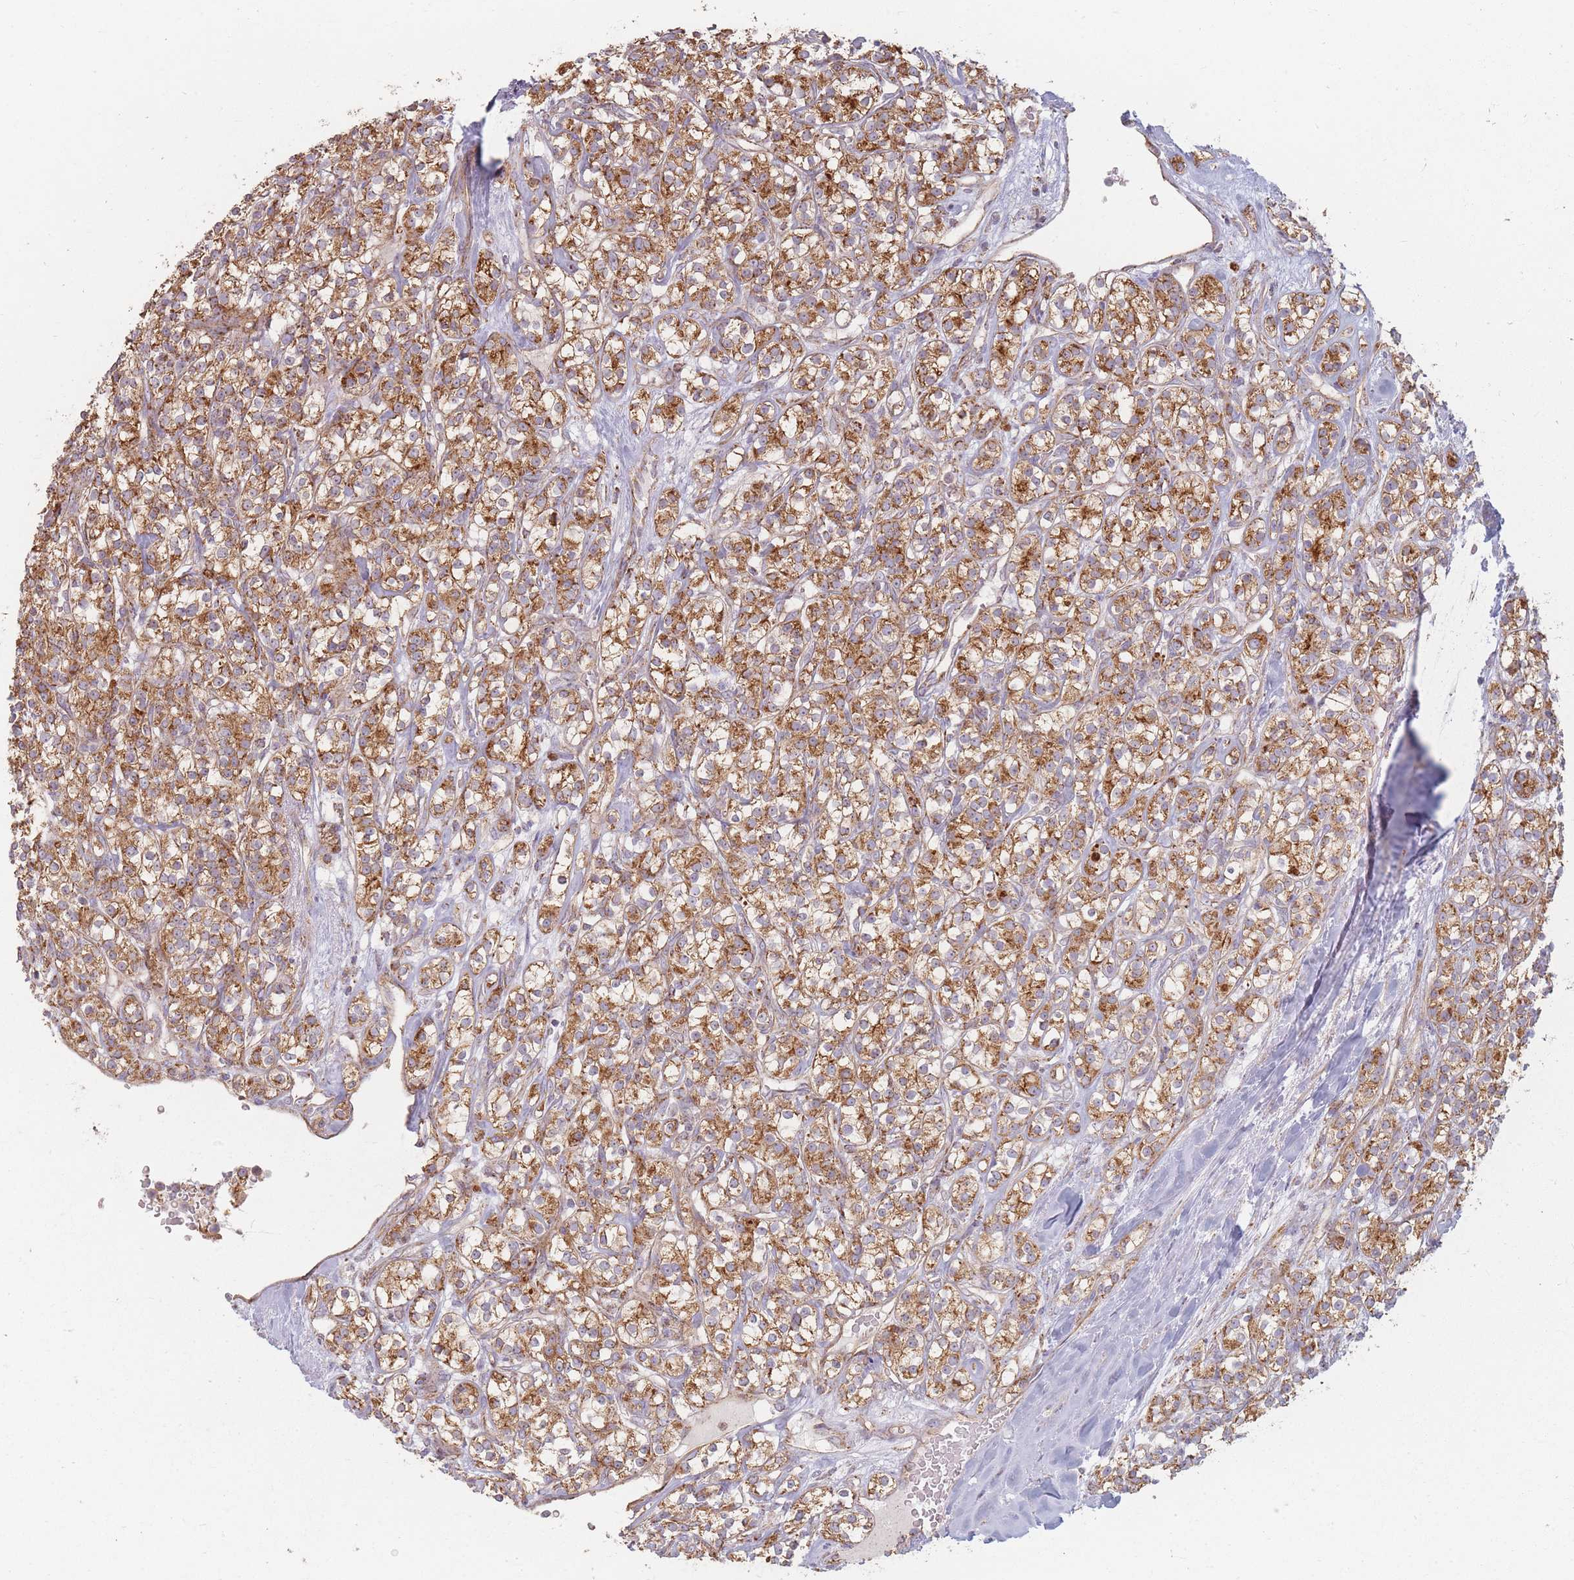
{"staining": {"intensity": "moderate", "quantity": ">75%", "location": "cytoplasmic/membranous"}, "tissue": "renal cancer", "cell_type": "Tumor cells", "image_type": "cancer", "snomed": [{"axis": "morphology", "description": "Adenocarcinoma, NOS"}, {"axis": "topography", "description": "Kidney"}], "caption": "This is a histology image of immunohistochemistry staining of adenocarcinoma (renal), which shows moderate expression in the cytoplasmic/membranous of tumor cells.", "gene": "ESRP2", "patient": {"sex": "male", "age": 77}}